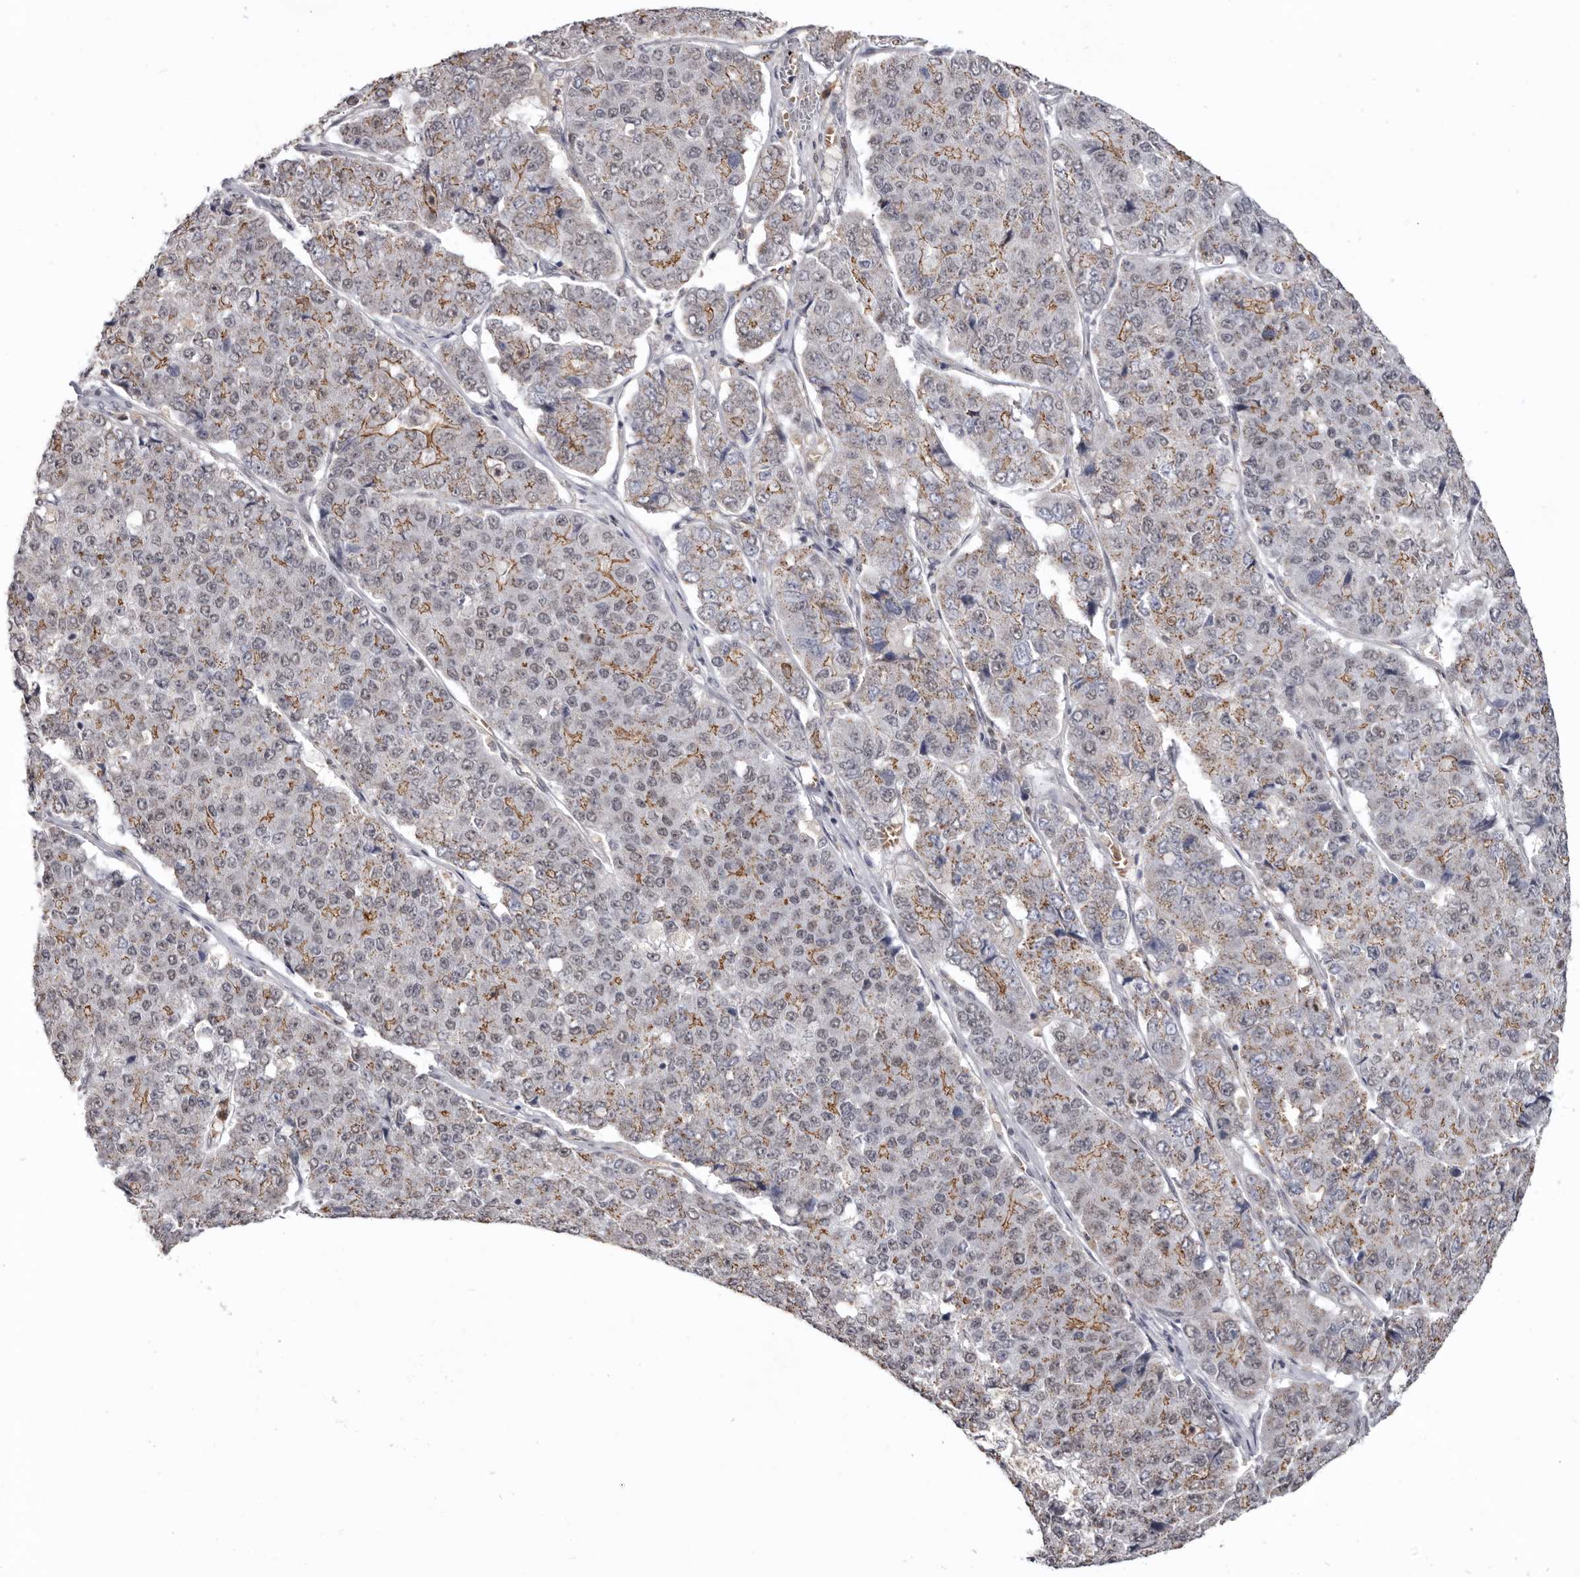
{"staining": {"intensity": "moderate", "quantity": "25%-75%", "location": "cytoplasmic/membranous"}, "tissue": "pancreatic cancer", "cell_type": "Tumor cells", "image_type": "cancer", "snomed": [{"axis": "morphology", "description": "Adenocarcinoma, NOS"}, {"axis": "topography", "description": "Pancreas"}], "caption": "IHC image of human pancreatic adenocarcinoma stained for a protein (brown), which shows medium levels of moderate cytoplasmic/membranous staining in about 25%-75% of tumor cells.", "gene": "CGN", "patient": {"sex": "male", "age": 50}}